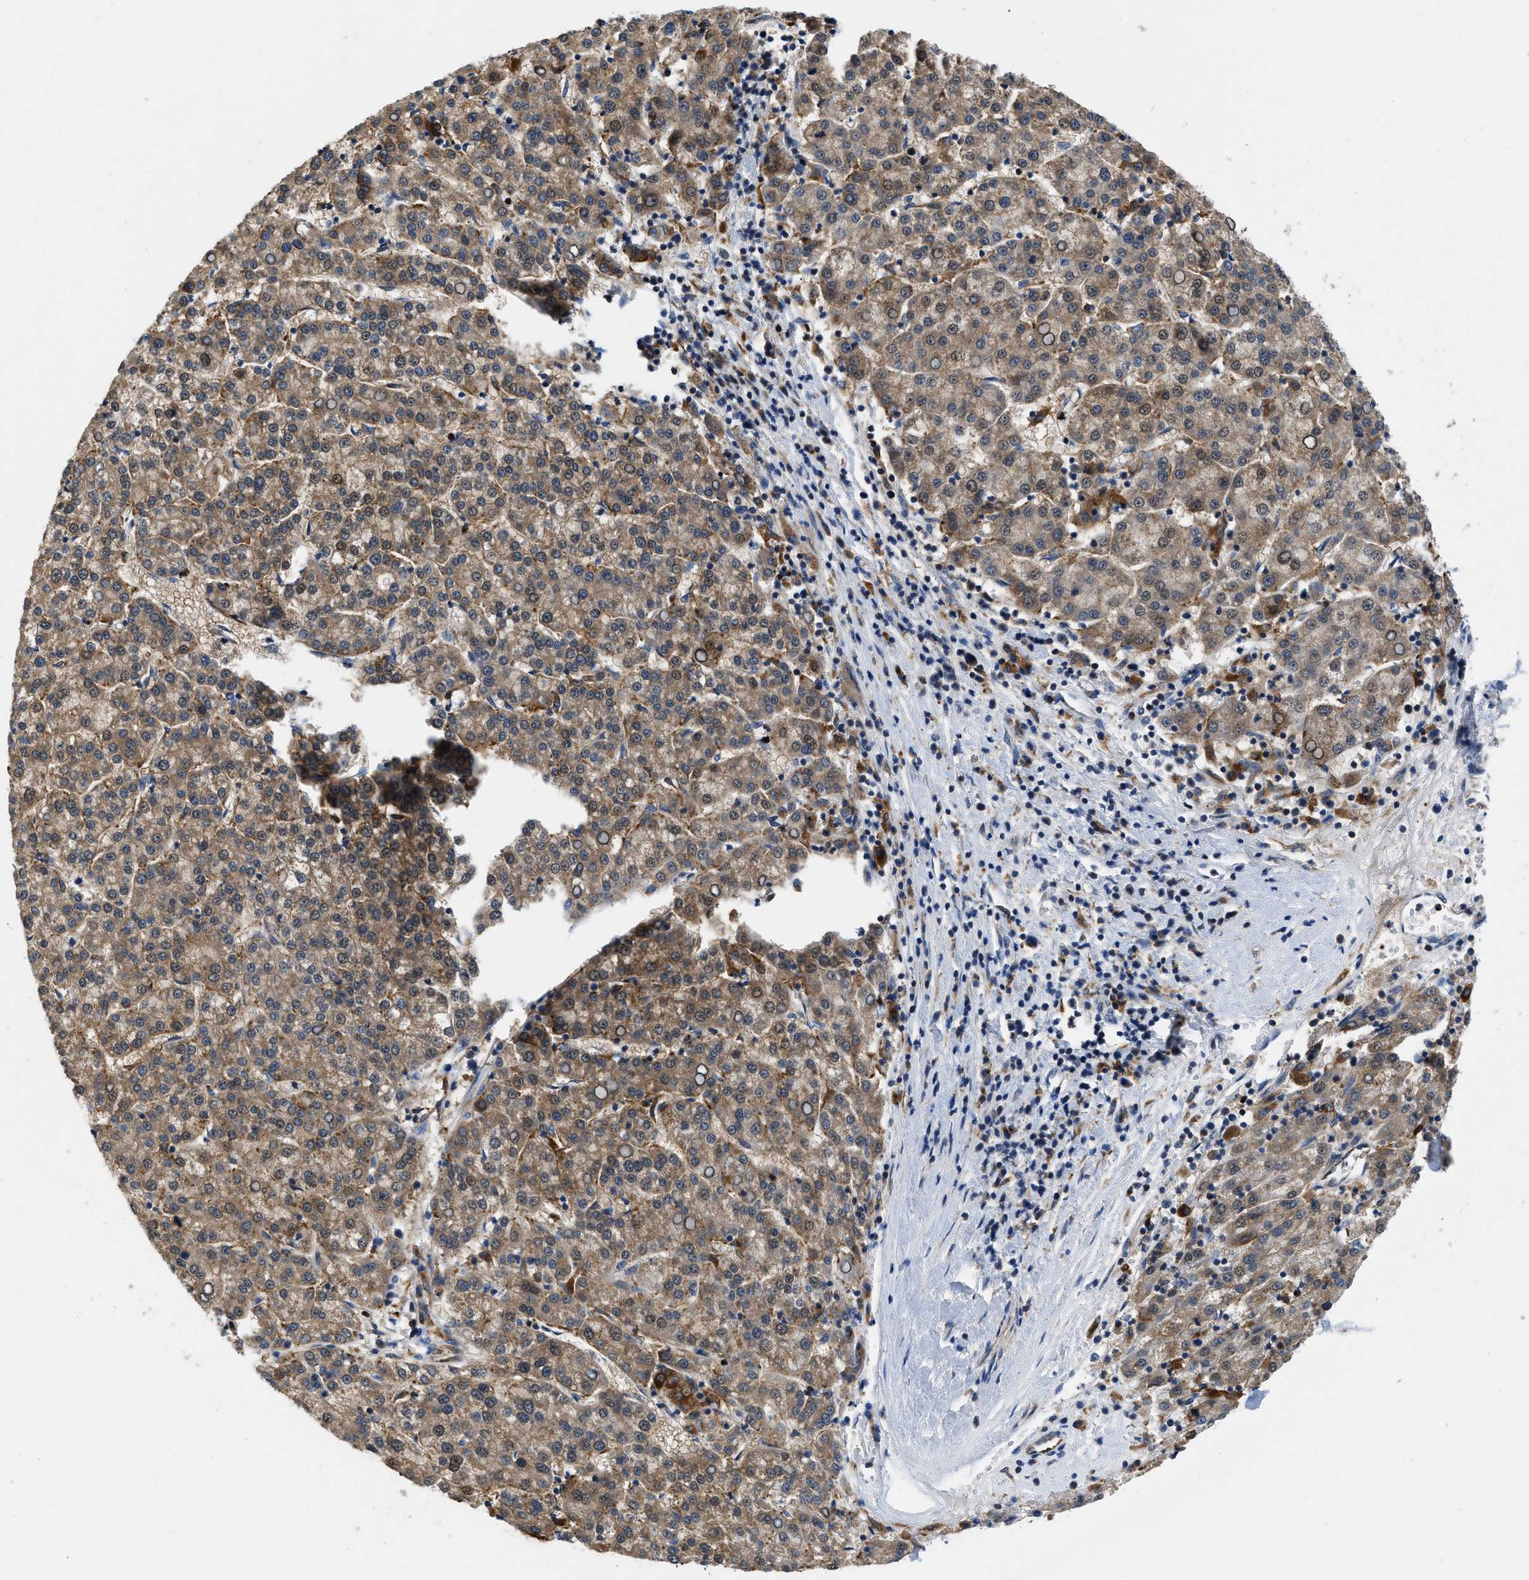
{"staining": {"intensity": "moderate", "quantity": ">75%", "location": "cytoplasmic/membranous"}, "tissue": "liver cancer", "cell_type": "Tumor cells", "image_type": "cancer", "snomed": [{"axis": "morphology", "description": "Carcinoma, Hepatocellular, NOS"}, {"axis": "topography", "description": "Liver"}], "caption": "Moderate cytoplasmic/membranous protein positivity is present in about >75% of tumor cells in liver hepatocellular carcinoma. The staining was performed using DAB (3,3'-diaminobenzidine) to visualize the protein expression in brown, while the nuclei were stained in blue with hematoxylin (Magnification: 20x).", "gene": "ENPP4", "patient": {"sex": "female", "age": 58}}